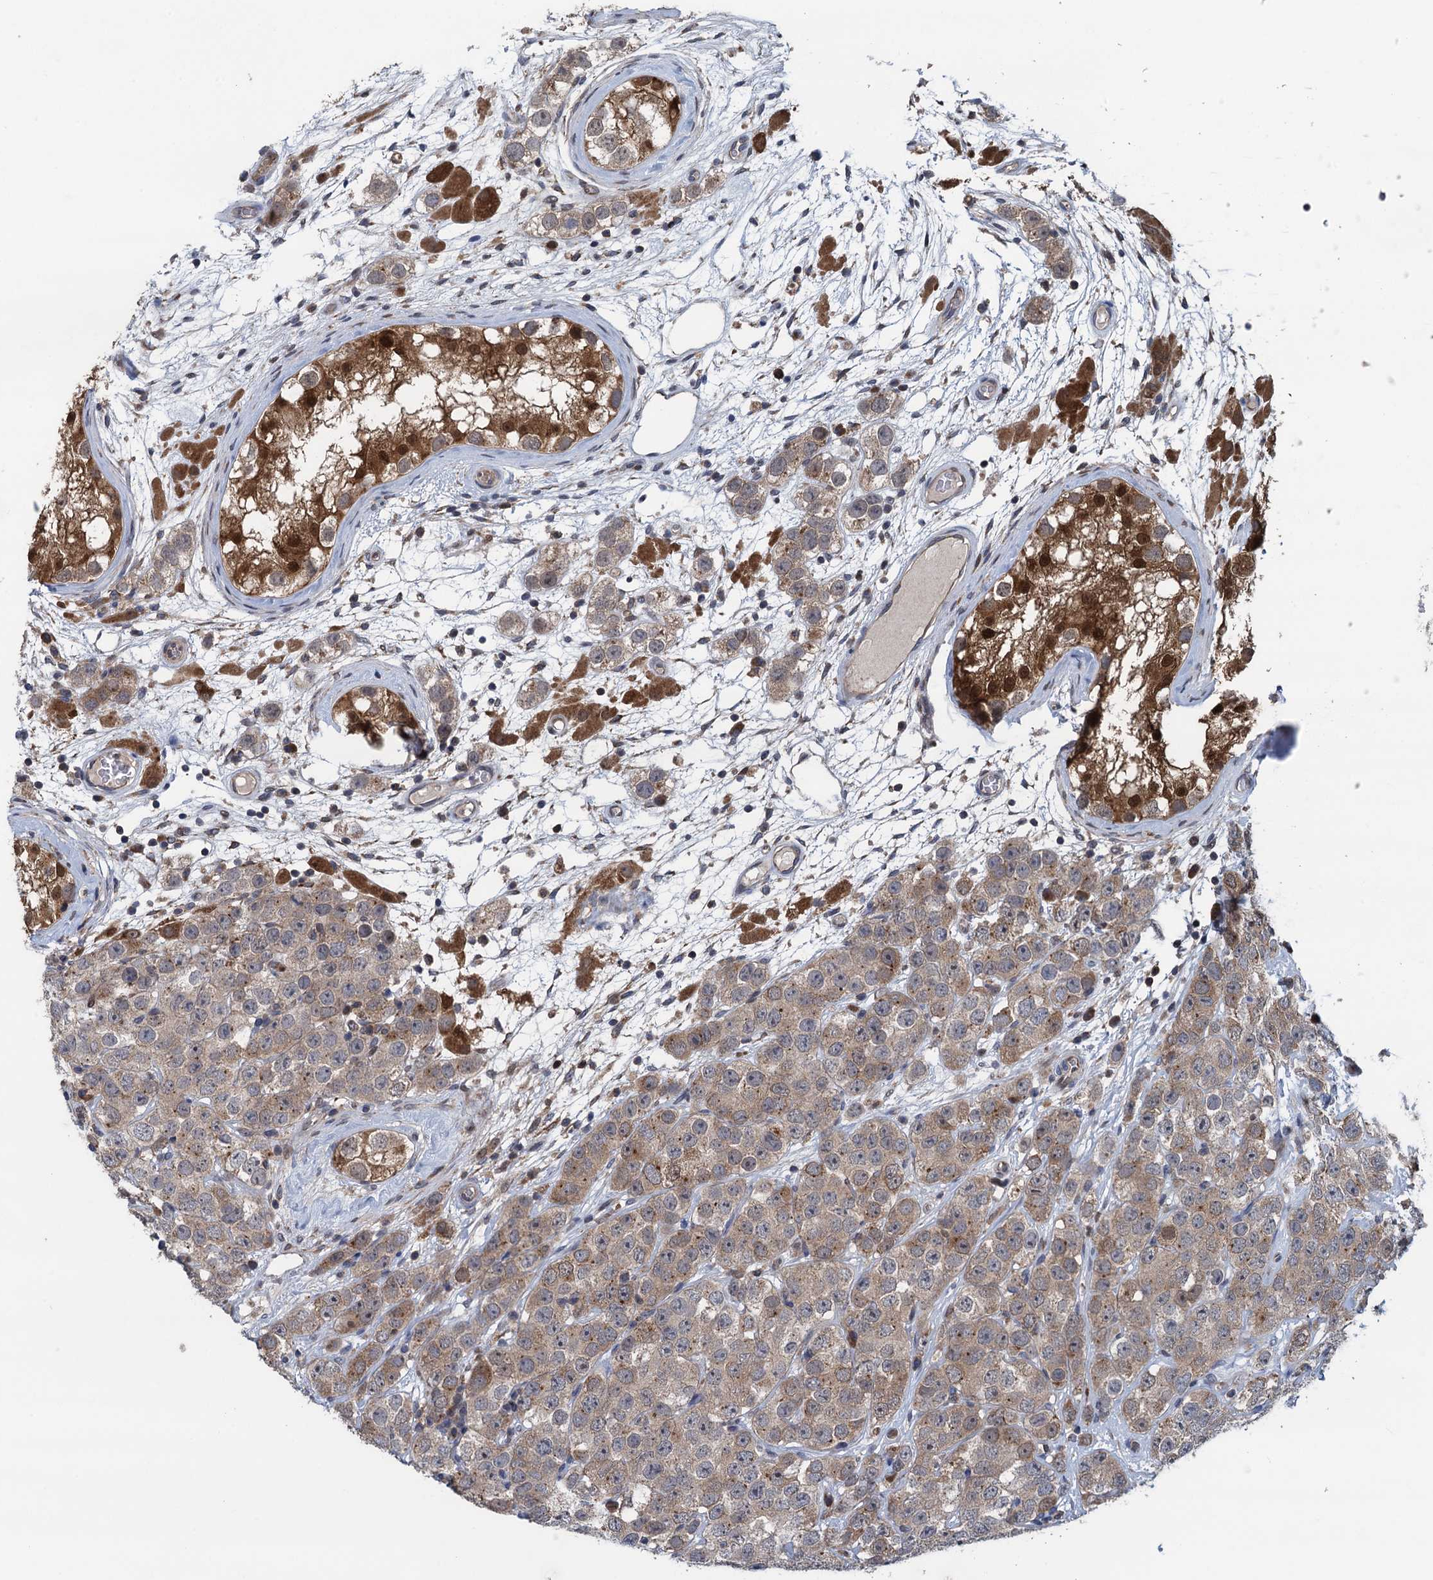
{"staining": {"intensity": "weak", "quantity": ">75%", "location": "cytoplasmic/membranous"}, "tissue": "testis cancer", "cell_type": "Tumor cells", "image_type": "cancer", "snomed": [{"axis": "morphology", "description": "Seminoma, NOS"}, {"axis": "topography", "description": "Testis"}], "caption": "Weak cytoplasmic/membranous staining is appreciated in about >75% of tumor cells in testis seminoma.", "gene": "CNTN5", "patient": {"sex": "male", "age": 28}}